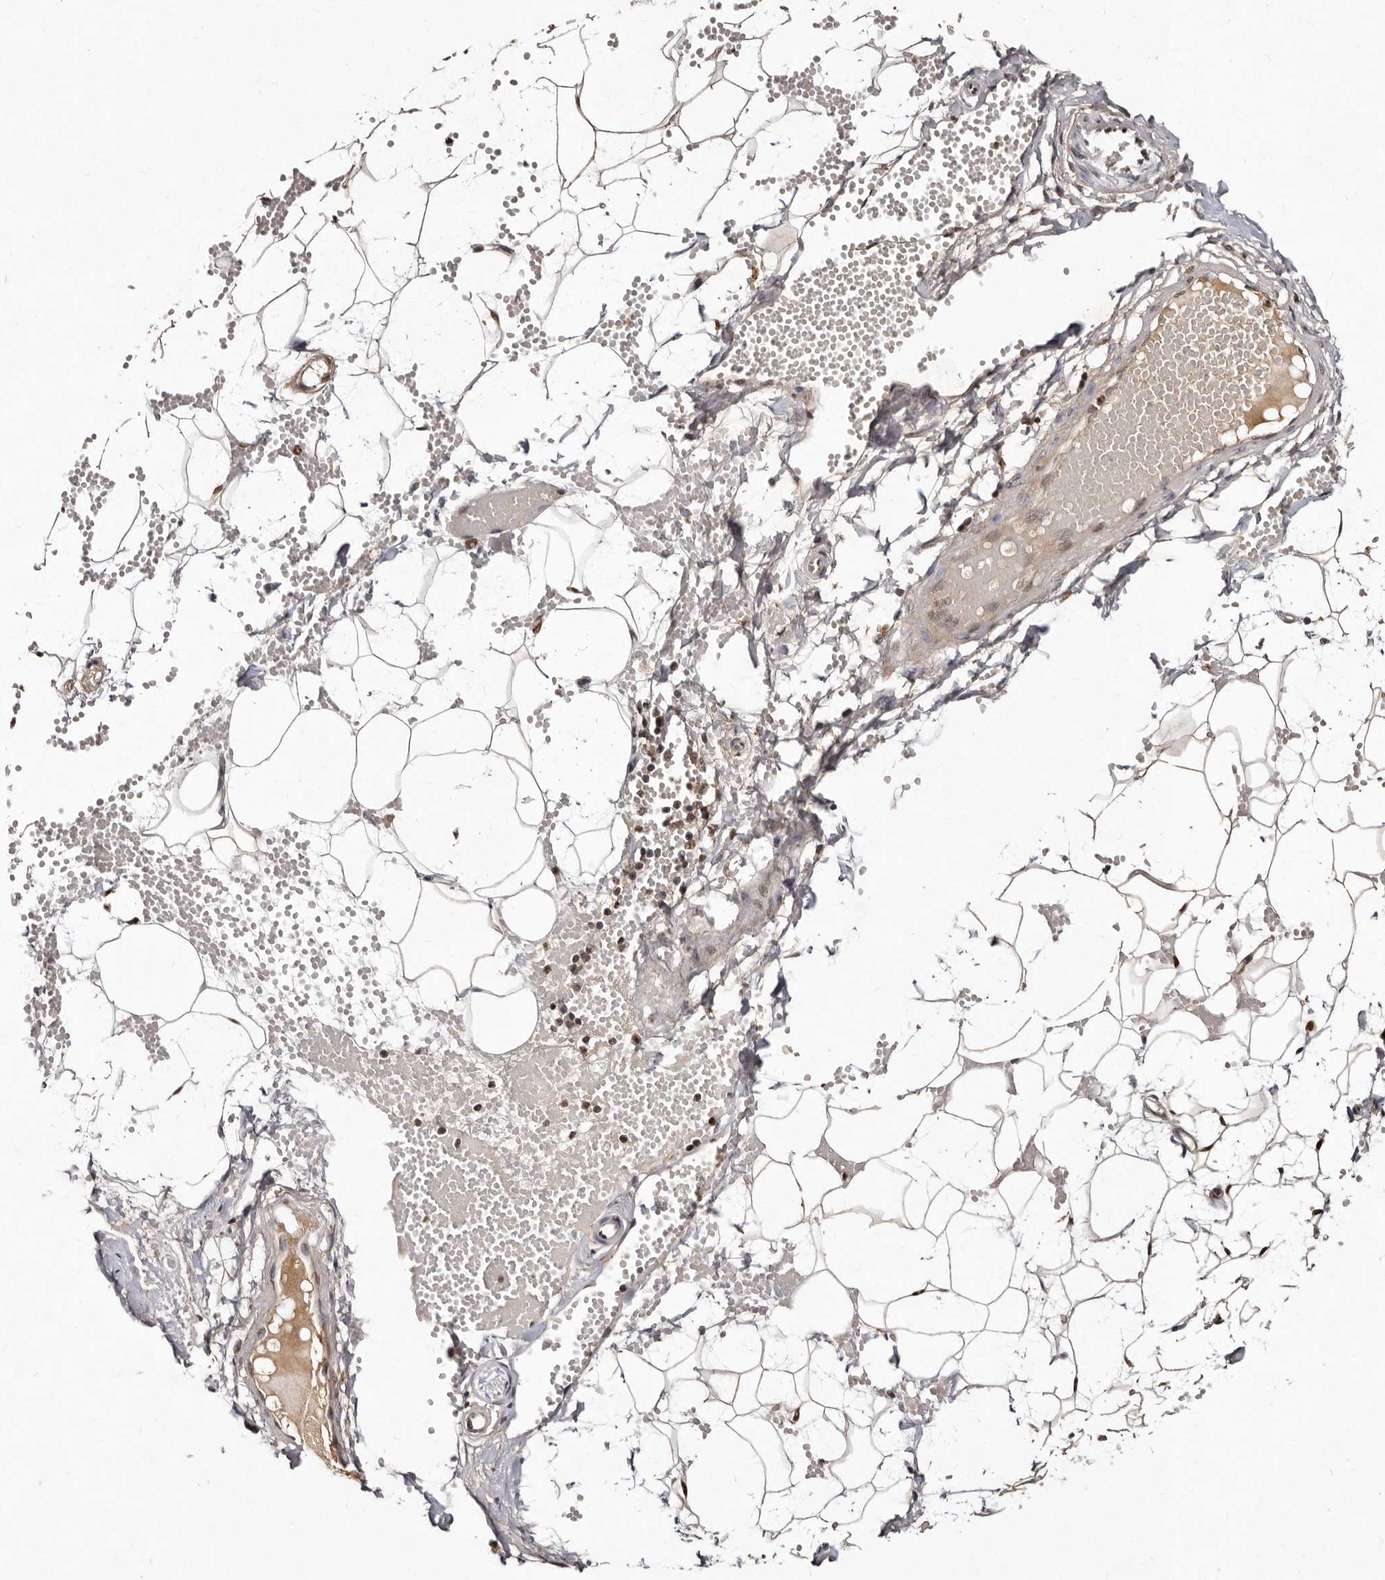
{"staining": {"intensity": "weak", "quantity": ">75%", "location": "cytoplasmic/membranous"}, "tissue": "adipose tissue", "cell_type": "Adipocytes", "image_type": "normal", "snomed": [{"axis": "morphology", "description": "Normal tissue, NOS"}, {"axis": "topography", "description": "Breast"}], "caption": "Adipocytes reveal low levels of weak cytoplasmic/membranous positivity in about >75% of cells in unremarkable human adipose tissue. Immunohistochemistry stains the protein in brown and the nuclei are stained blue.", "gene": "LCORL", "patient": {"sex": "female", "age": 23}}